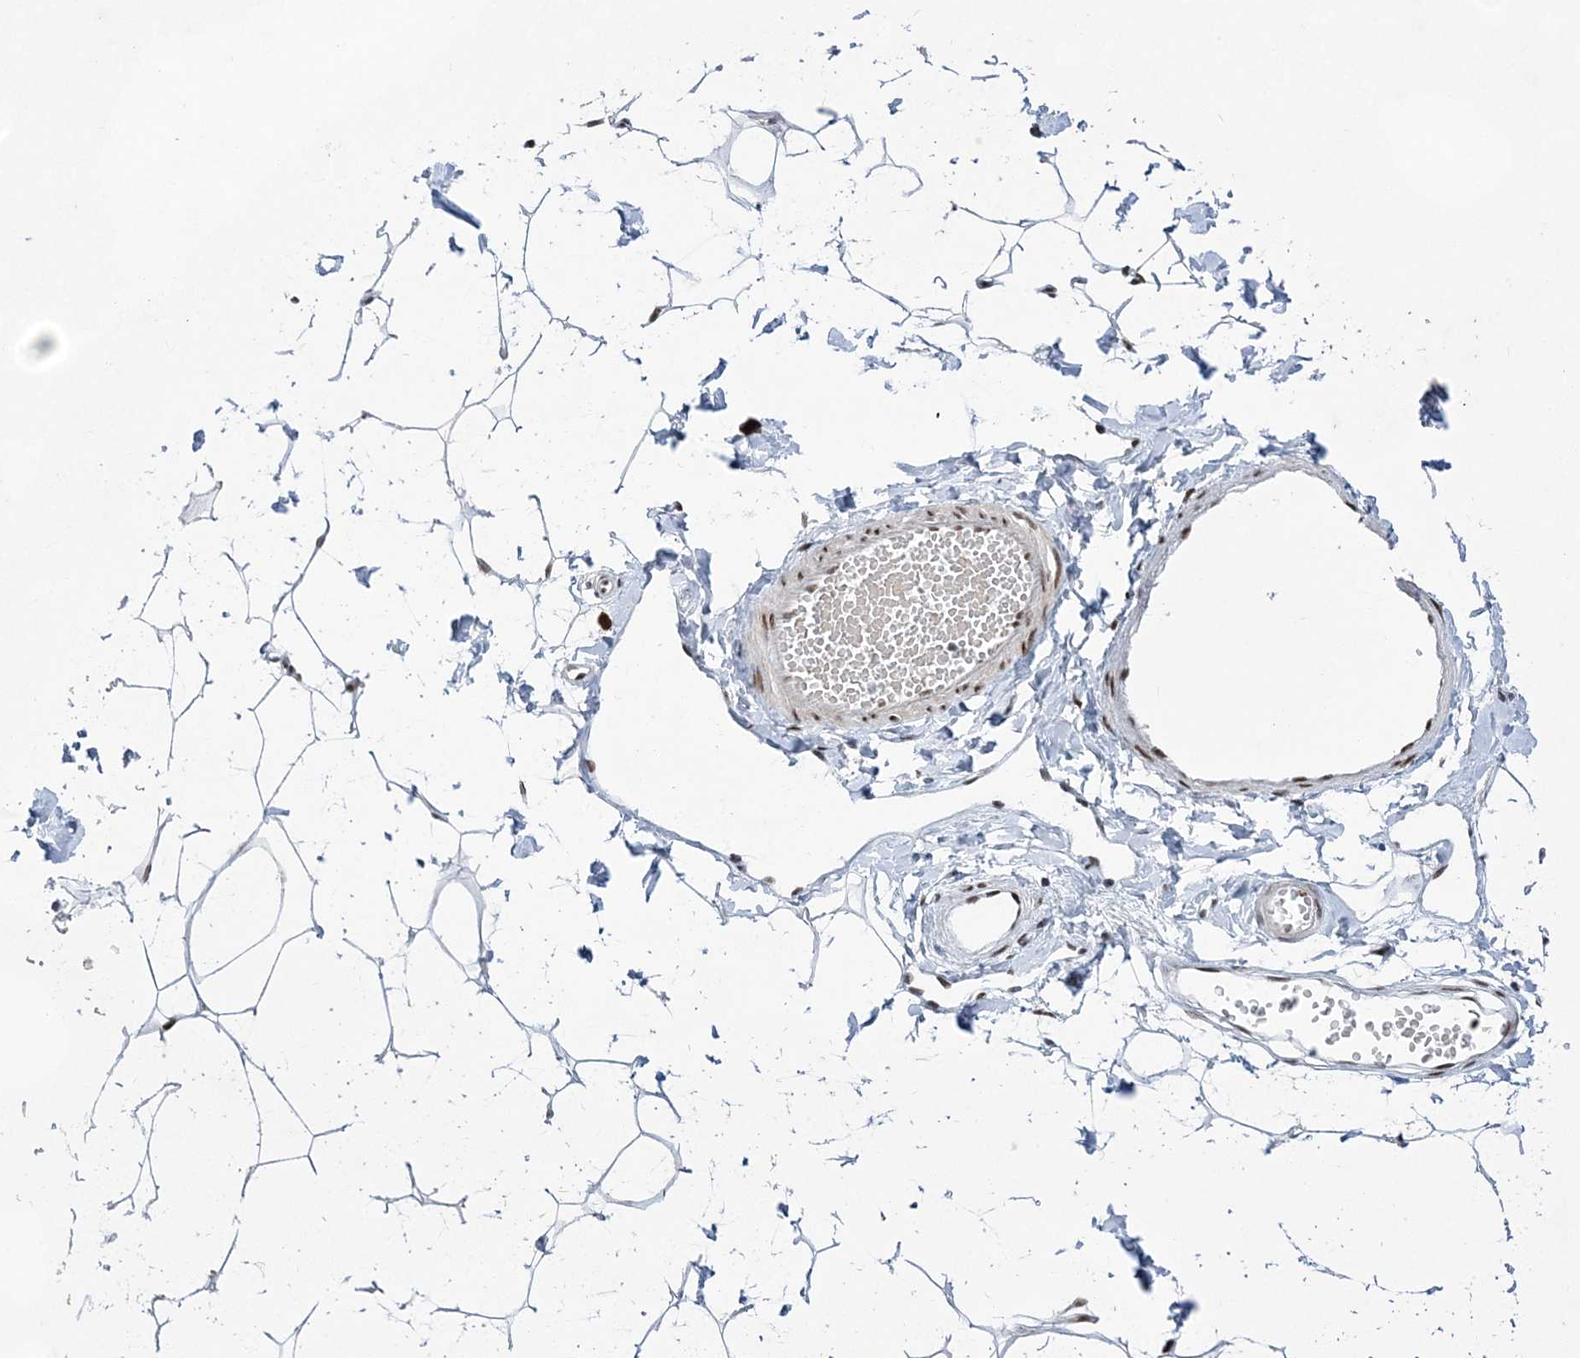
{"staining": {"intensity": "negative", "quantity": "none", "location": "none"}, "tissue": "breast", "cell_type": "Adipocytes", "image_type": "normal", "snomed": [{"axis": "morphology", "description": "Normal tissue, NOS"}, {"axis": "topography", "description": "Breast"}], "caption": "The histopathology image demonstrates no significant expression in adipocytes of breast.", "gene": "ZBTB7A", "patient": {"sex": "female", "age": 26}}